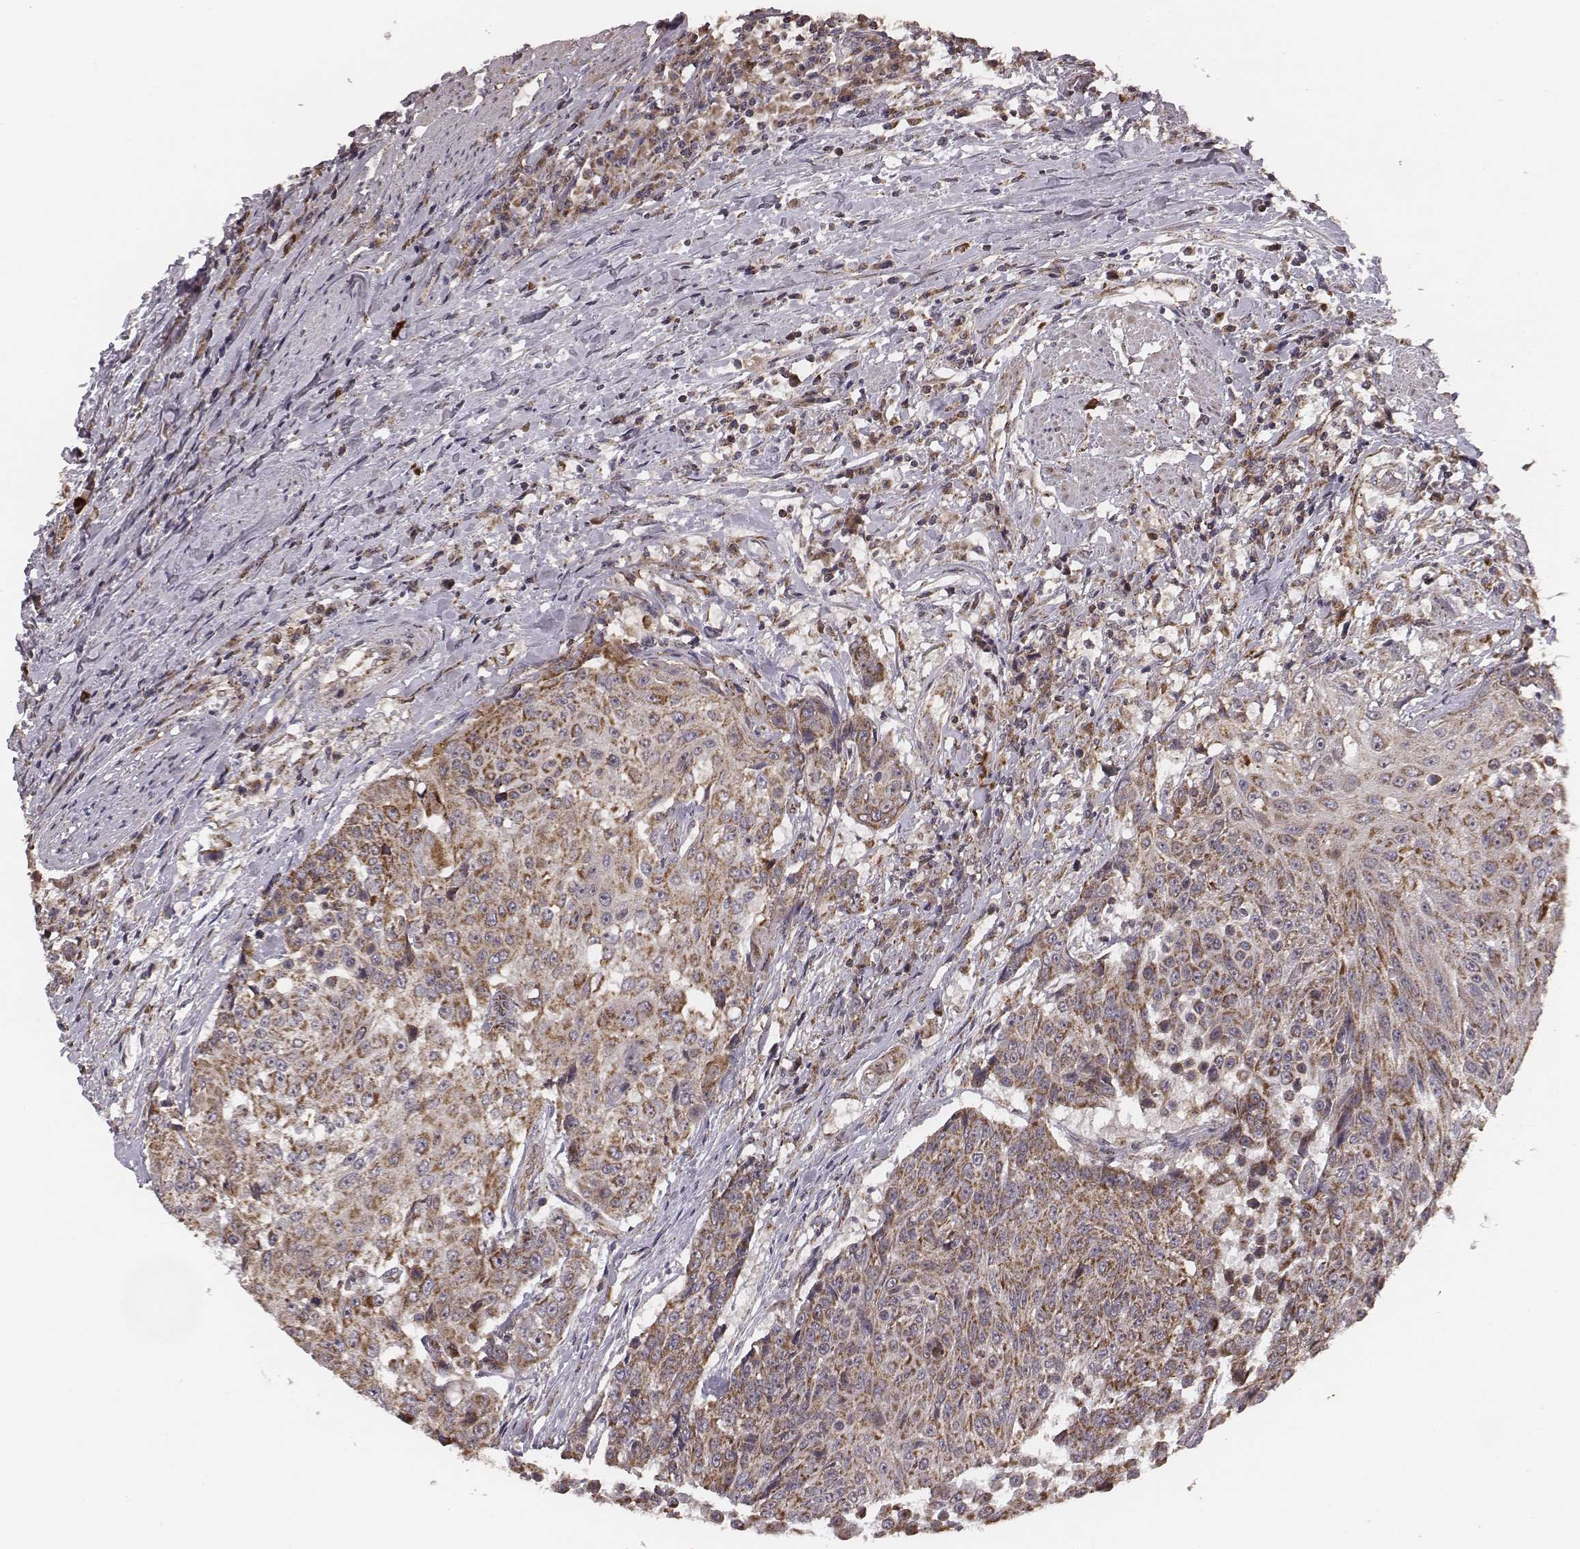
{"staining": {"intensity": "moderate", "quantity": ">75%", "location": "cytoplasmic/membranous"}, "tissue": "urothelial cancer", "cell_type": "Tumor cells", "image_type": "cancer", "snomed": [{"axis": "morphology", "description": "Urothelial carcinoma, High grade"}, {"axis": "topography", "description": "Urinary bladder"}], "caption": "Urothelial cancer stained with a brown dye displays moderate cytoplasmic/membranous positive expression in about >75% of tumor cells.", "gene": "ZDHHC21", "patient": {"sex": "female", "age": 63}}